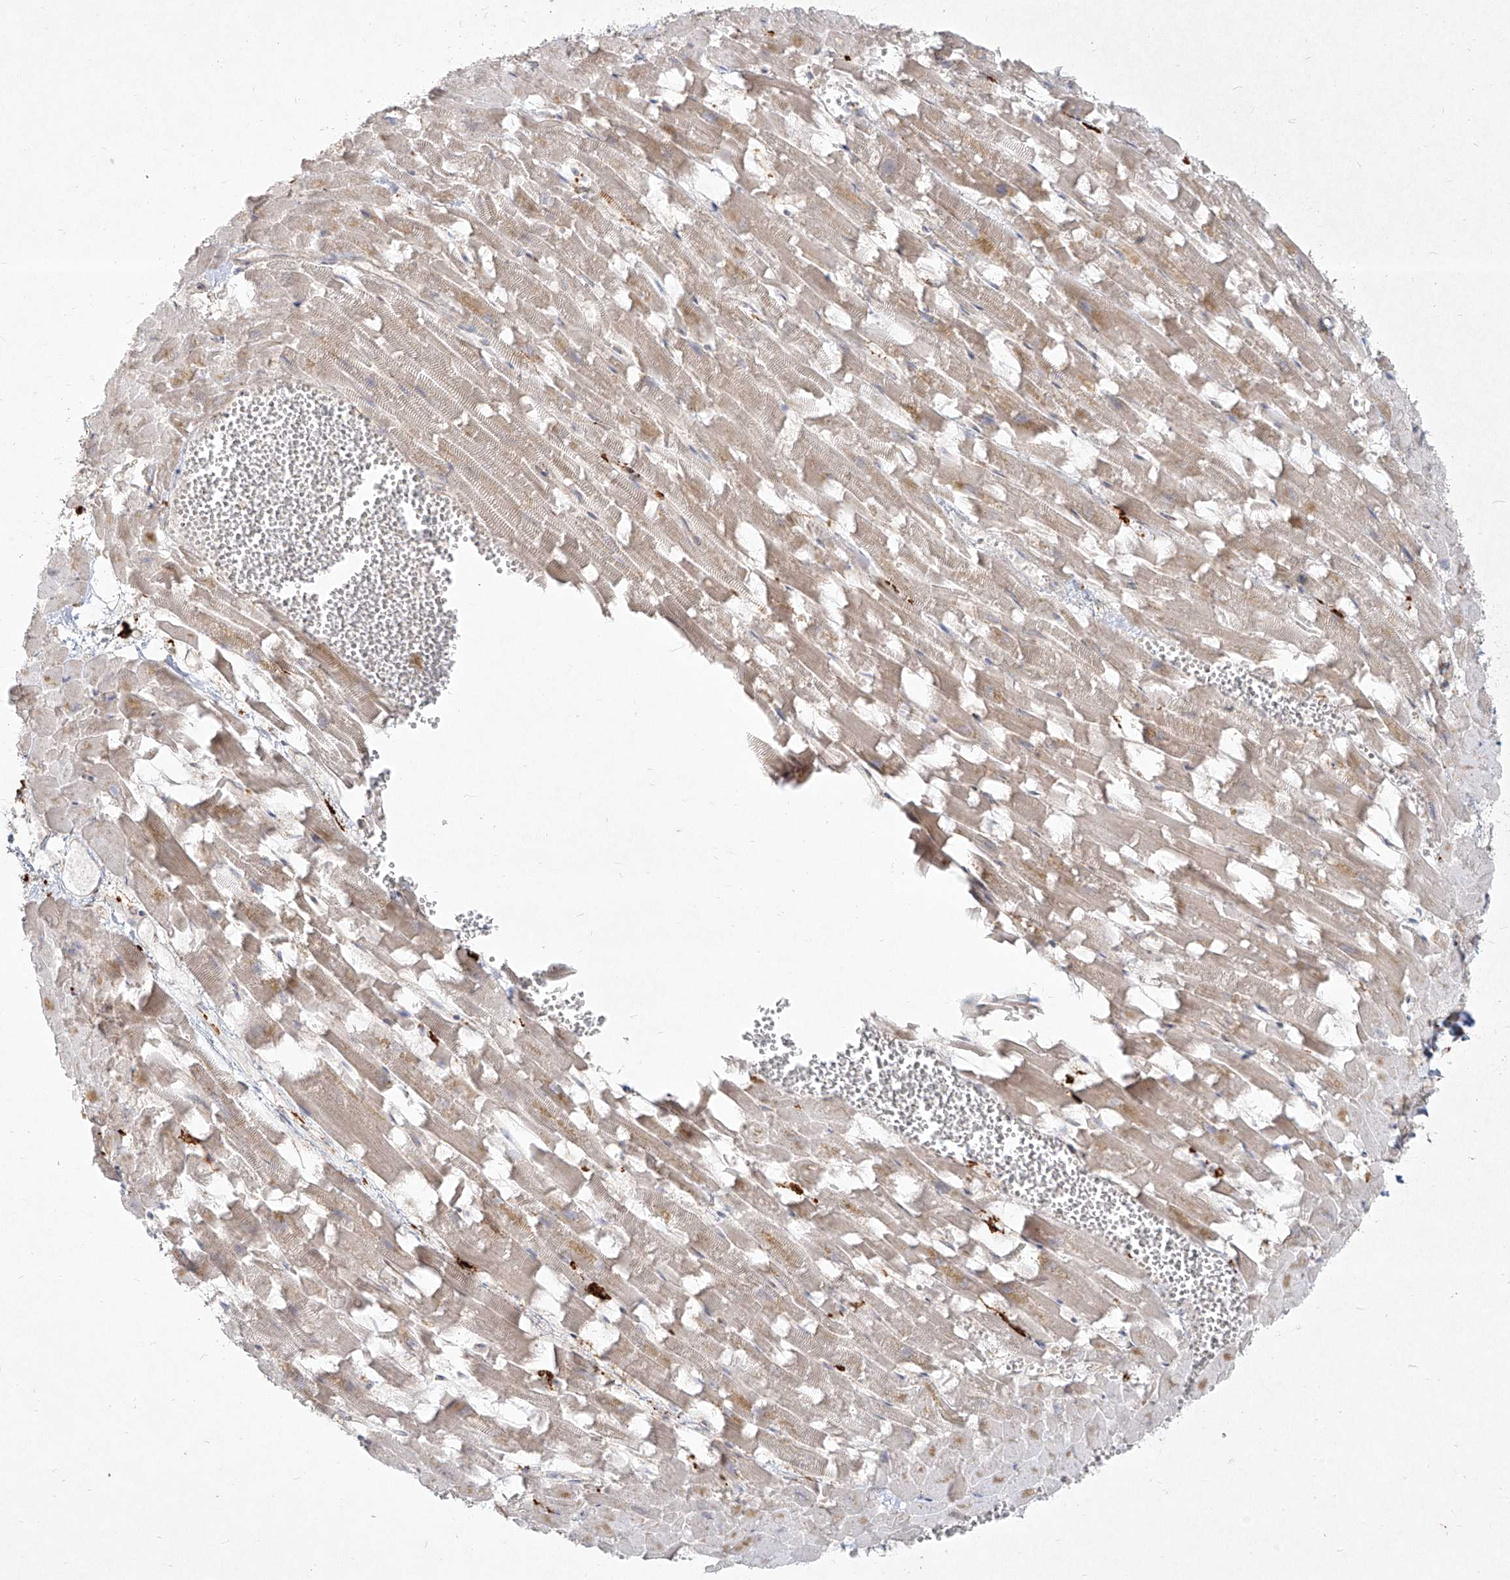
{"staining": {"intensity": "weak", "quantity": "25%-75%", "location": "cytoplasmic/membranous"}, "tissue": "heart muscle", "cell_type": "Cardiomyocytes", "image_type": "normal", "snomed": [{"axis": "morphology", "description": "Normal tissue, NOS"}, {"axis": "topography", "description": "Heart"}], "caption": "Cardiomyocytes show low levels of weak cytoplasmic/membranous positivity in approximately 25%-75% of cells in normal human heart muscle. The protein of interest is stained brown, and the nuclei are stained in blue (DAB (3,3'-diaminobenzidine) IHC with brightfield microscopy, high magnification).", "gene": "CD209", "patient": {"sex": "female", "age": 64}}